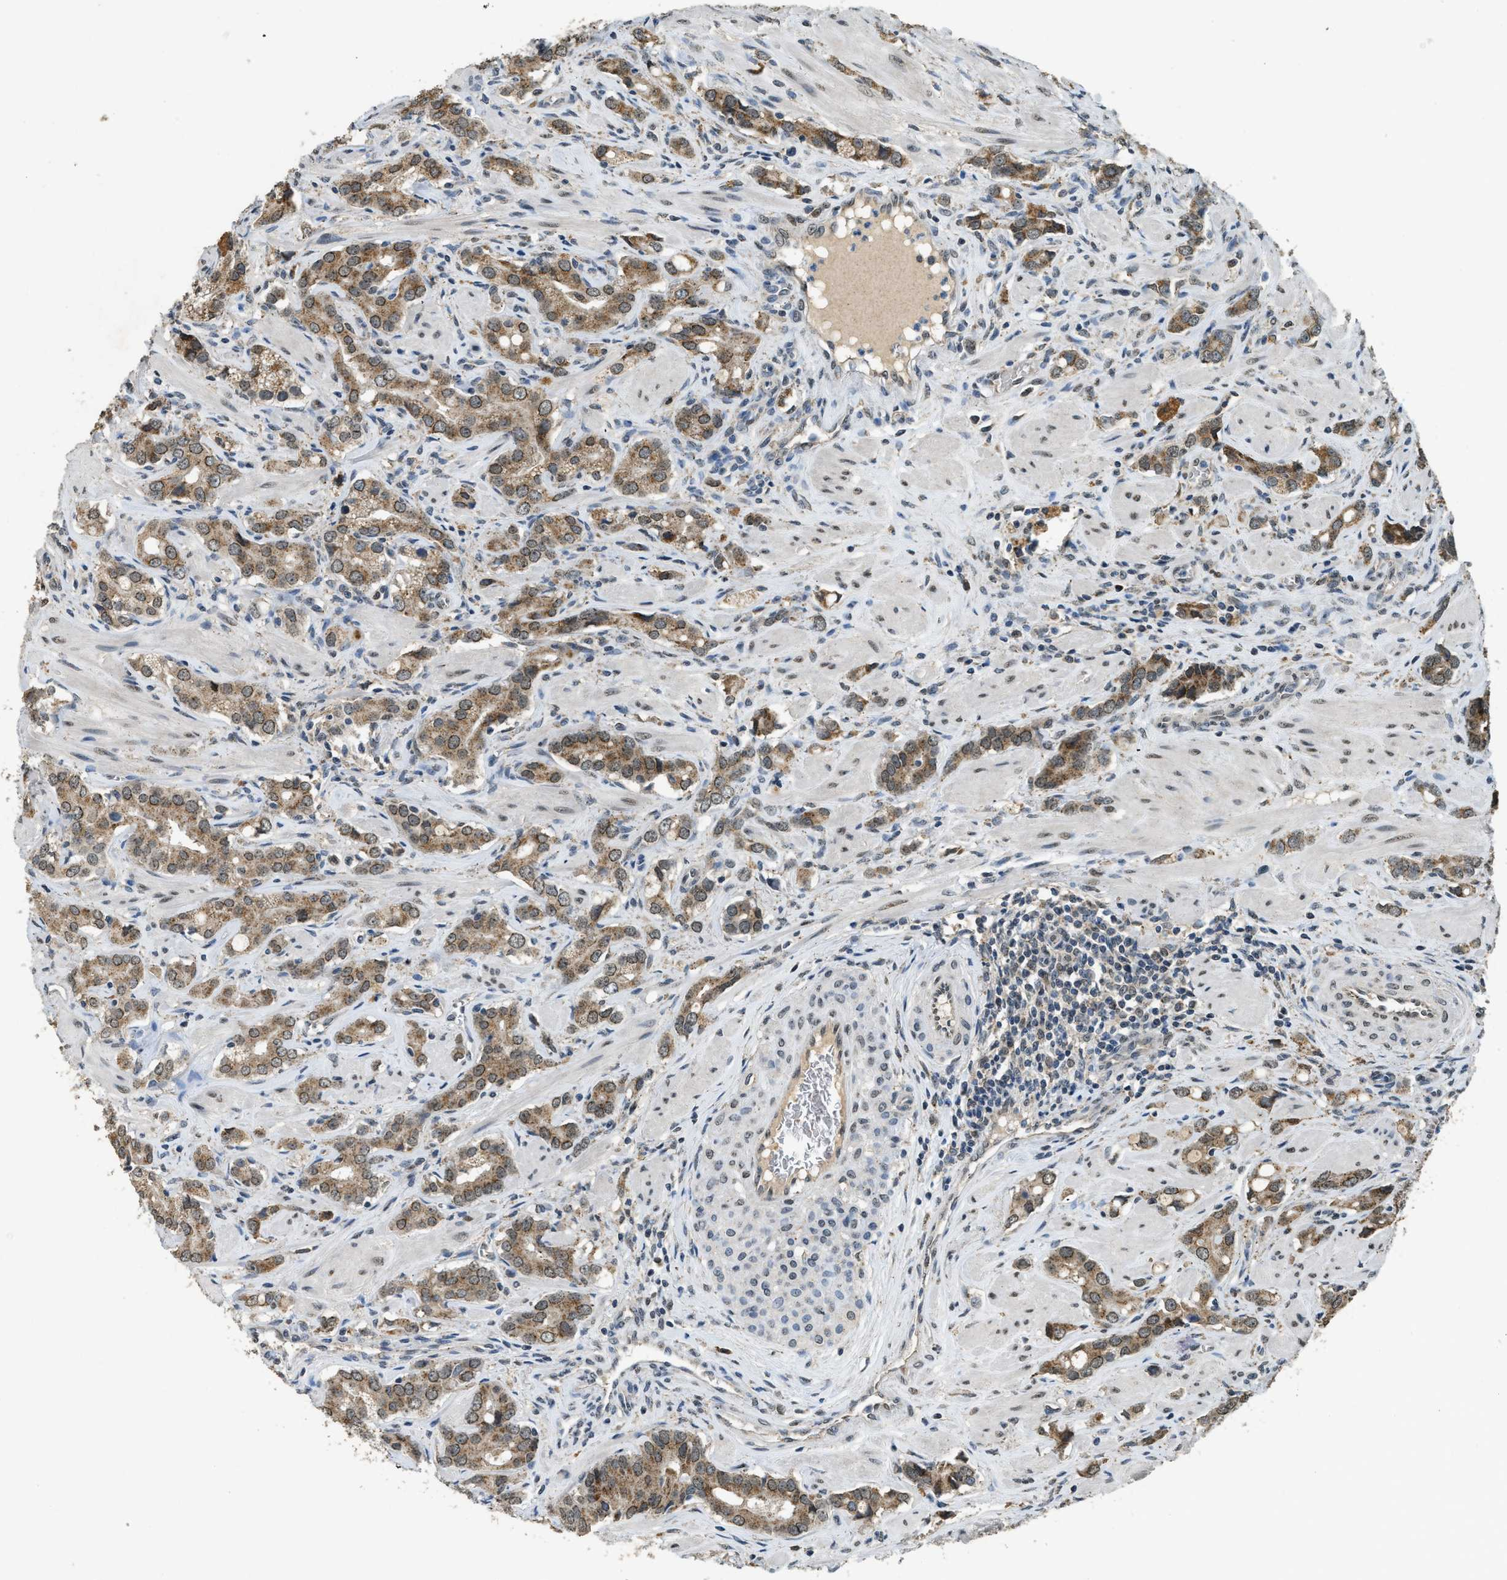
{"staining": {"intensity": "moderate", "quantity": ">75%", "location": "cytoplasmic/membranous"}, "tissue": "prostate cancer", "cell_type": "Tumor cells", "image_type": "cancer", "snomed": [{"axis": "morphology", "description": "Adenocarcinoma, High grade"}, {"axis": "topography", "description": "Prostate"}], "caption": "The image demonstrates a brown stain indicating the presence of a protein in the cytoplasmic/membranous of tumor cells in high-grade adenocarcinoma (prostate).", "gene": "IPO7", "patient": {"sex": "male", "age": 52}}